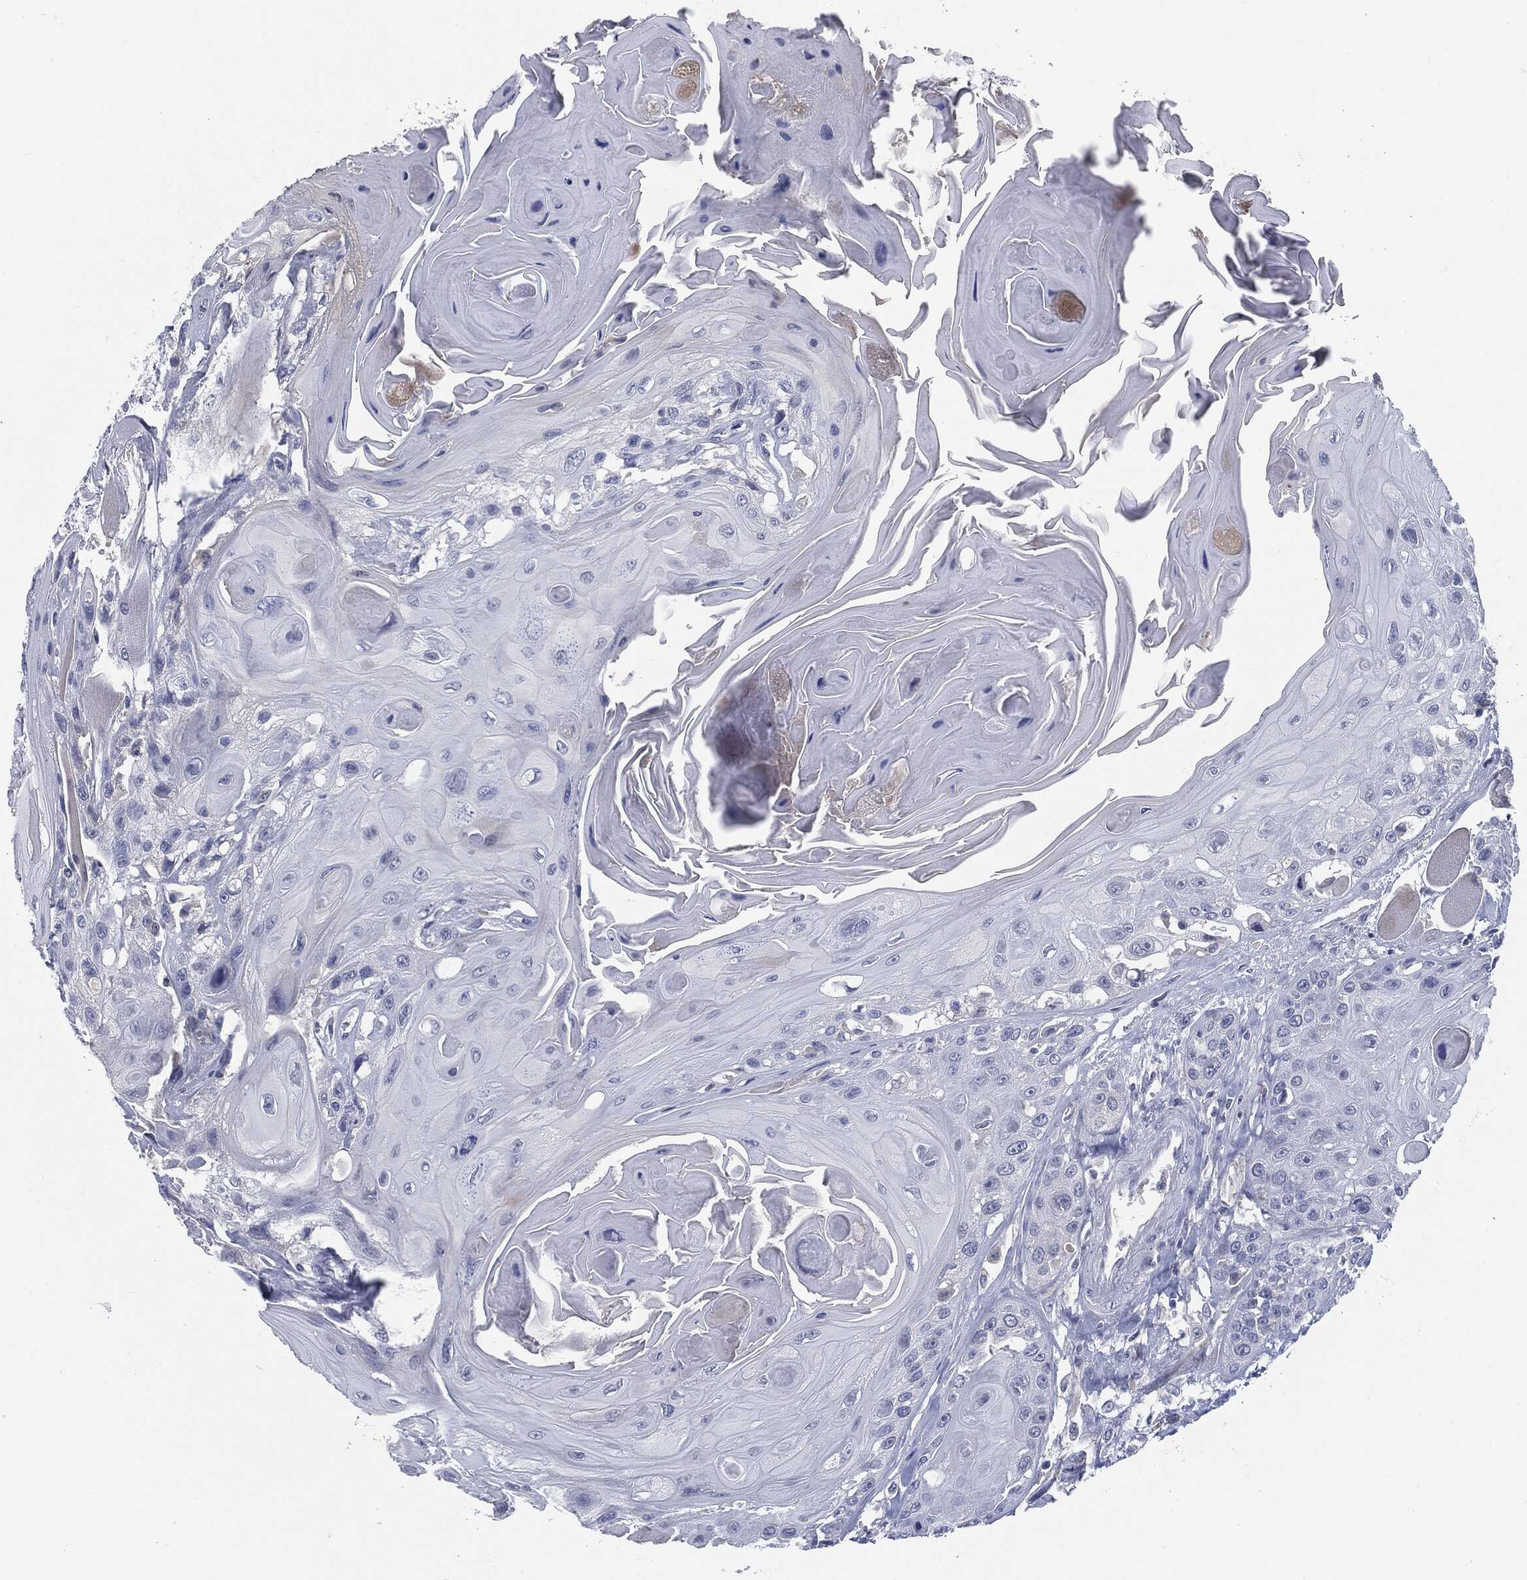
{"staining": {"intensity": "negative", "quantity": "none", "location": "none"}, "tissue": "head and neck cancer", "cell_type": "Tumor cells", "image_type": "cancer", "snomed": [{"axis": "morphology", "description": "Squamous cell carcinoma, NOS"}, {"axis": "topography", "description": "Head-Neck"}], "caption": "This is a histopathology image of immunohistochemistry staining of squamous cell carcinoma (head and neck), which shows no positivity in tumor cells.", "gene": "MST1", "patient": {"sex": "female", "age": 59}}